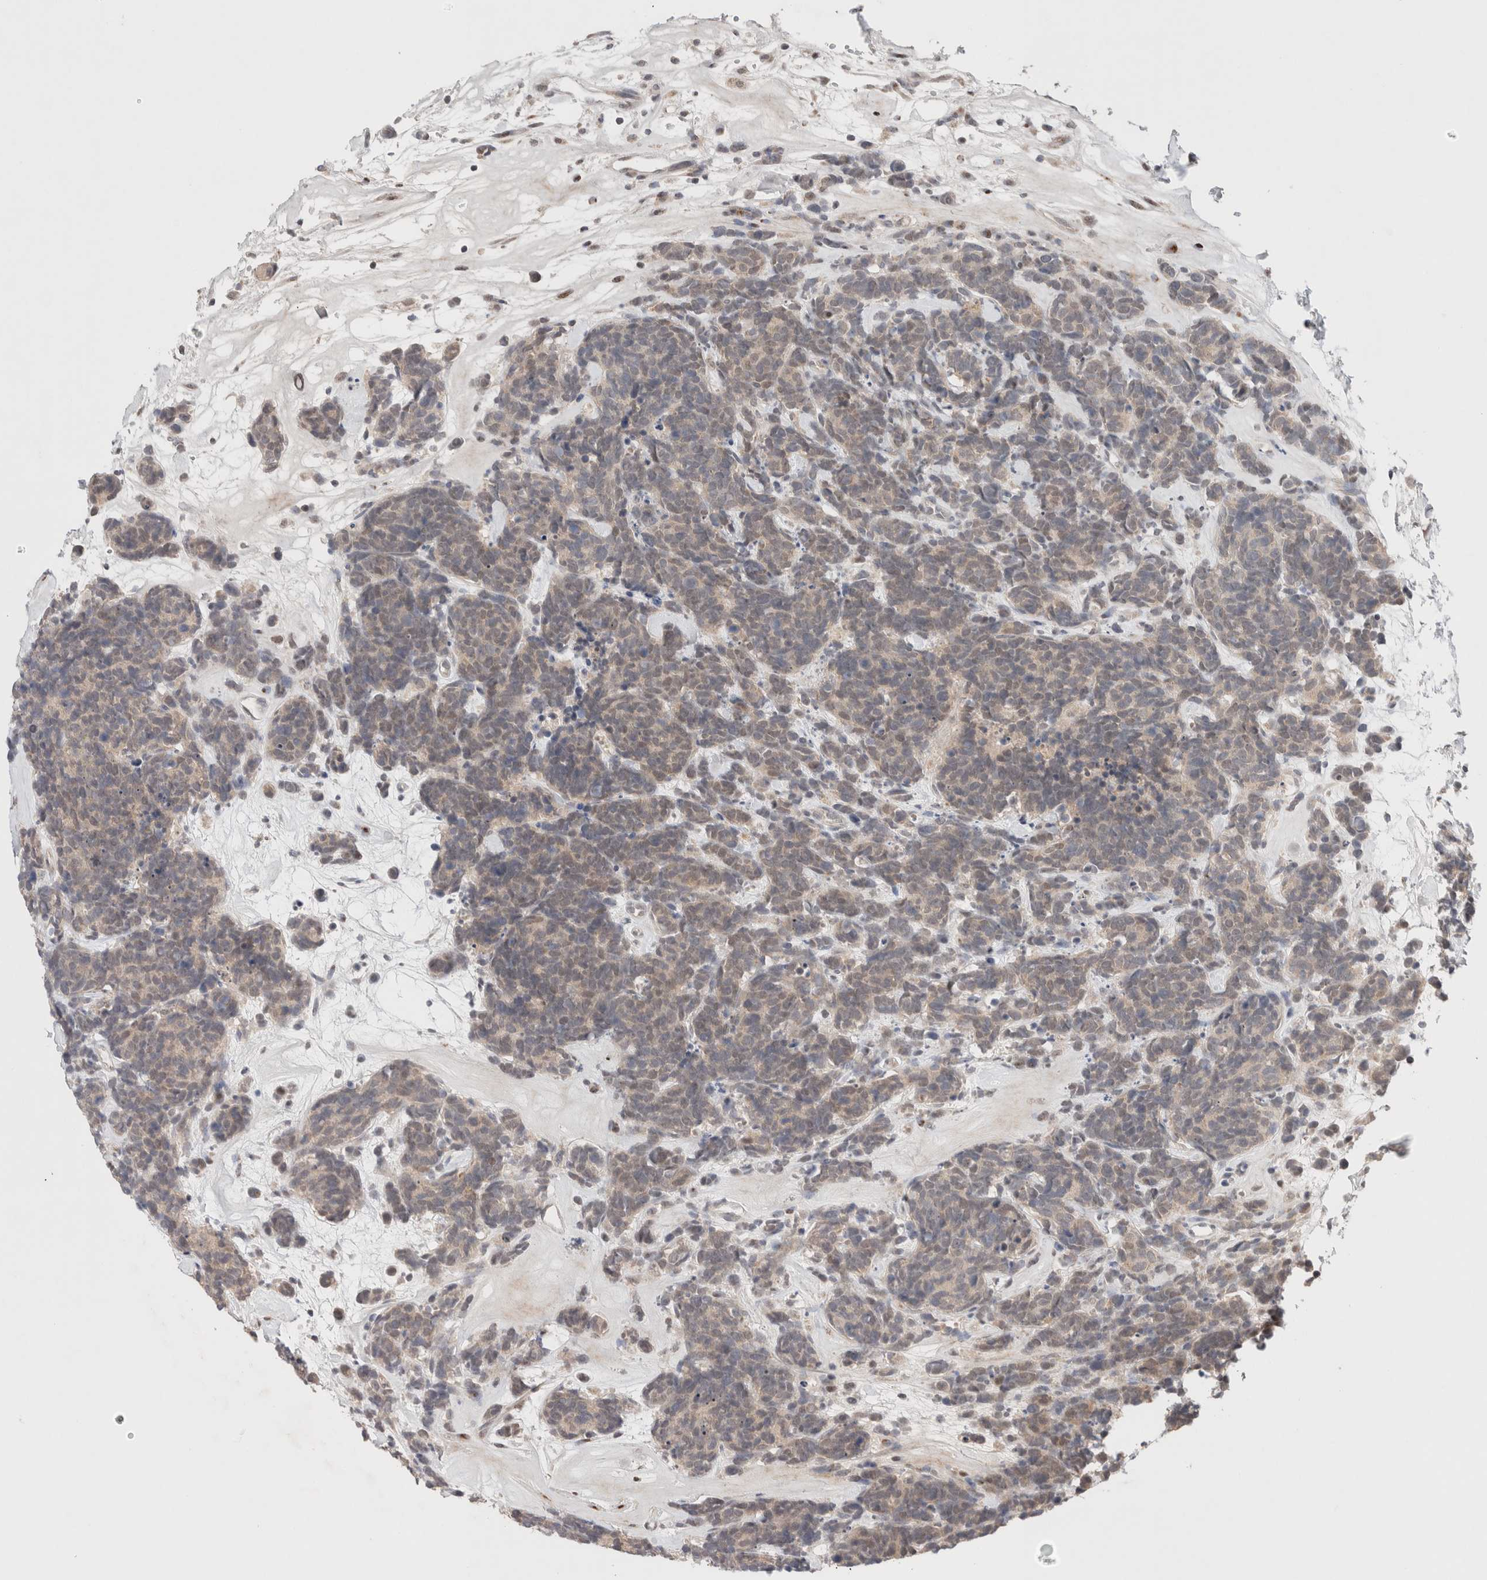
{"staining": {"intensity": "weak", "quantity": "<25%", "location": "cytoplasmic/membranous"}, "tissue": "carcinoid", "cell_type": "Tumor cells", "image_type": "cancer", "snomed": [{"axis": "morphology", "description": "Carcinoma, NOS"}, {"axis": "morphology", "description": "Carcinoid, malignant, NOS"}, {"axis": "topography", "description": "Urinary bladder"}], "caption": "Tumor cells show no significant positivity in carcinoid.", "gene": "ERI3", "patient": {"sex": "male", "age": 57}}